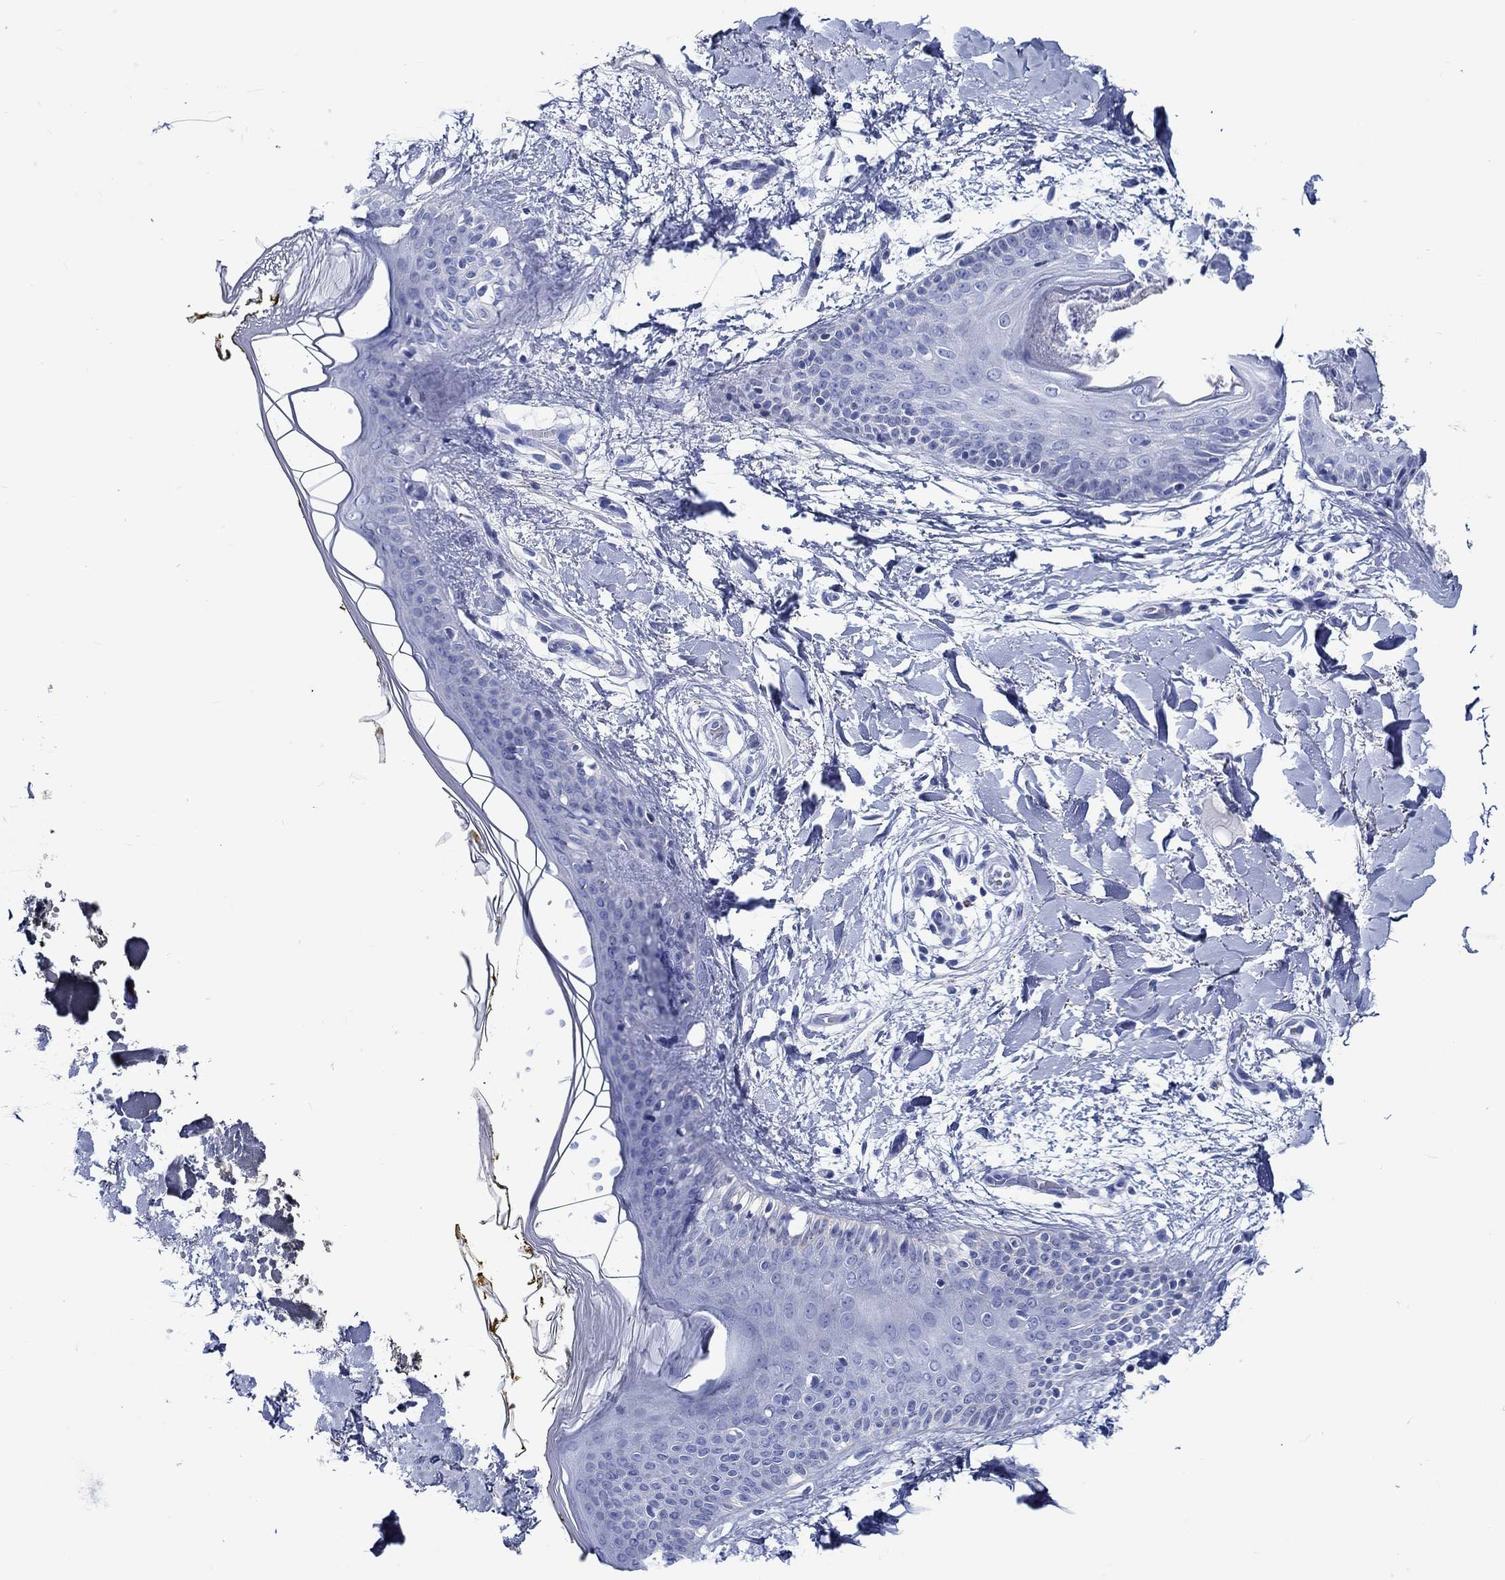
{"staining": {"intensity": "negative", "quantity": "none", "location": "none"}, "tissue": "skin", "cell_type": "Fibroblasts", "image_type": "normal", "snomed": [{"axis": "morphology", "description": "Normal tissue, NOS"}, {"axis": "topography", "description": "Skin"}], "caption": "IHC of unremarkable skin reveals no staining in fibroblasts. (Stains: DAB IHC with hematoxylin counter stain, Microscopy: brightfield microscopy at high magnification).", "gene": "FBXO2", "patient": {"sex": "female", "age": 34}}